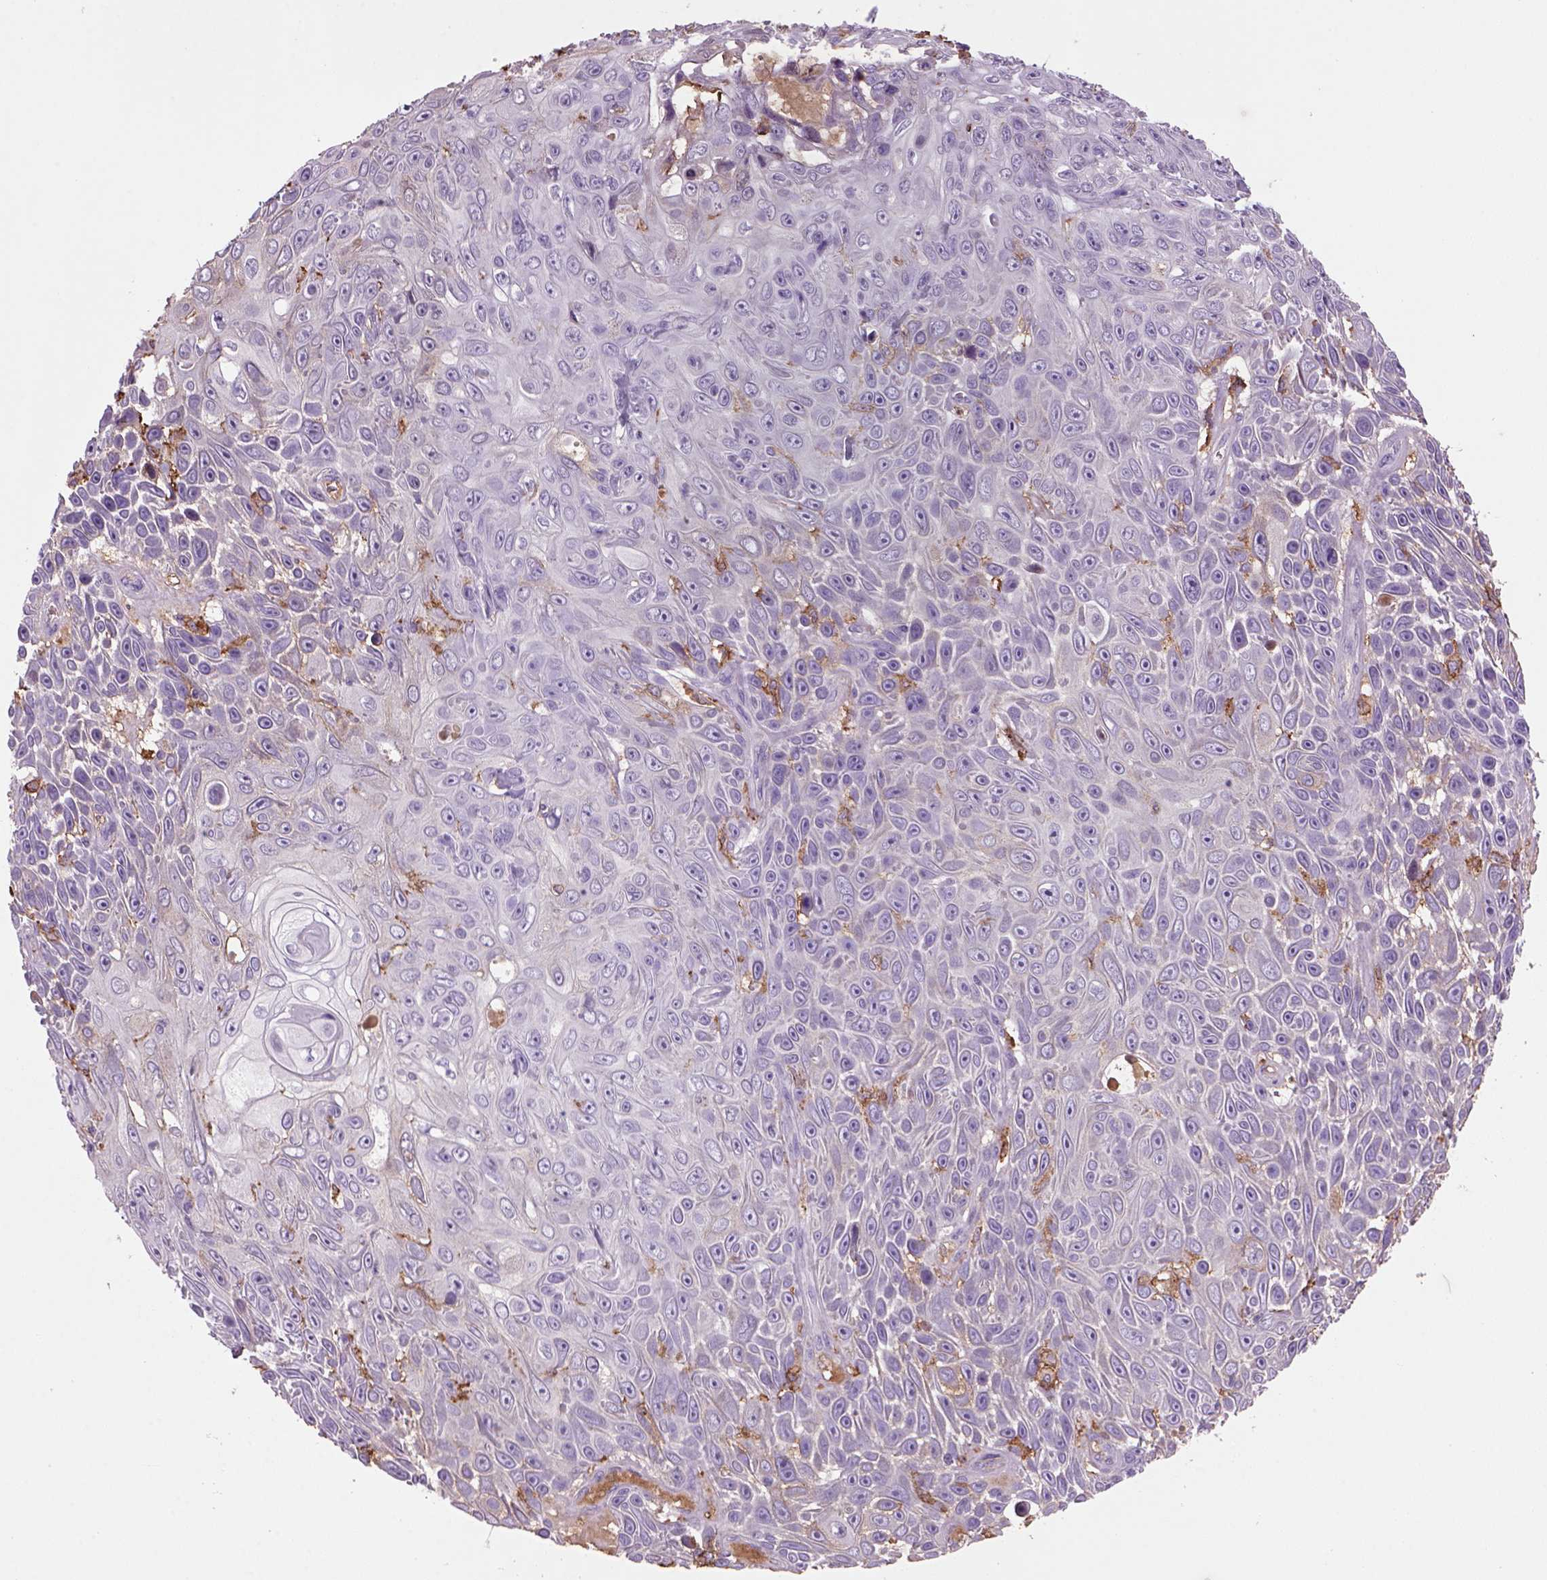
{"staining": {"intensity": "negative", "quantity": "none", "location": "none"}, "tissue": "skin cancer", "cell_type": "Tumor cells", "image_type": "cancer", "snomed": [{"axis": "morphology", "description": "Squamous cell carcinoma, NOS"}, {"axis": "topography", "description": "Skin"}], "caption": "High power microscopy histopathology image of an immunohistochemistry (IHC) histopathology image of skin squamous cell carcinoma, revealing no significant expression in tumor cells.", "gene": "CD14", "patient": {"sex": "male", "age": 82}}